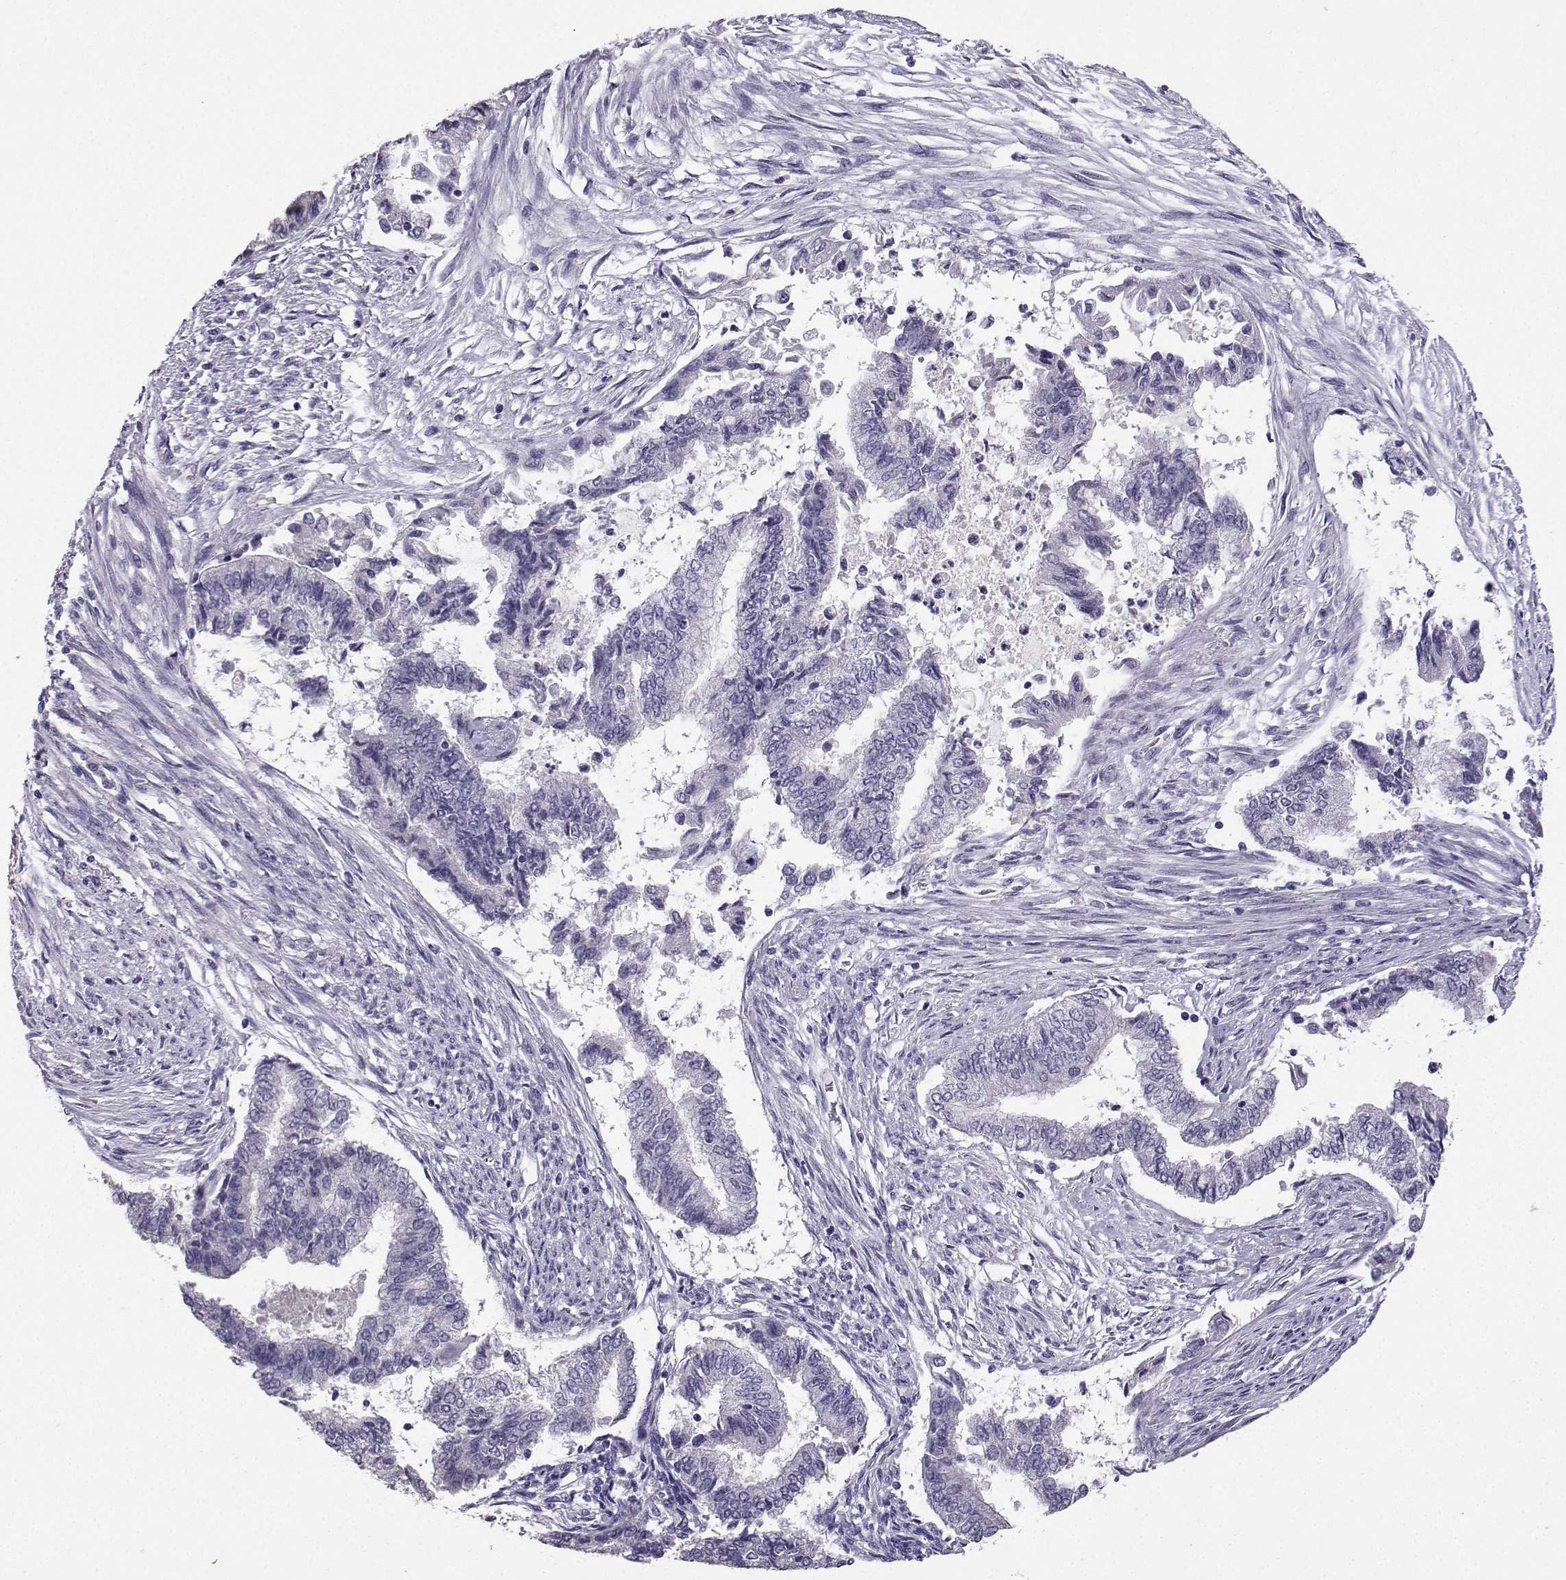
{"staining": {"intensity": "negative", "quantity": "none", "location": "none"}, "tissue": "endometrial cancer", "cell_type": "Tumor cells", "image_type": "cancer", "snomed": [{"axis": "morphology", "description": "Adenocarcinoma, NOS"}, {"axis": "topography", "description": "Endometrium"}], "caption": "Immunohistochemical staining of endometrial cancer (adenocarcinoma) displays no significant staining in tumor cells.", "gene": "SPAG11B", "patient": {"sex": "female", "age": 65}}